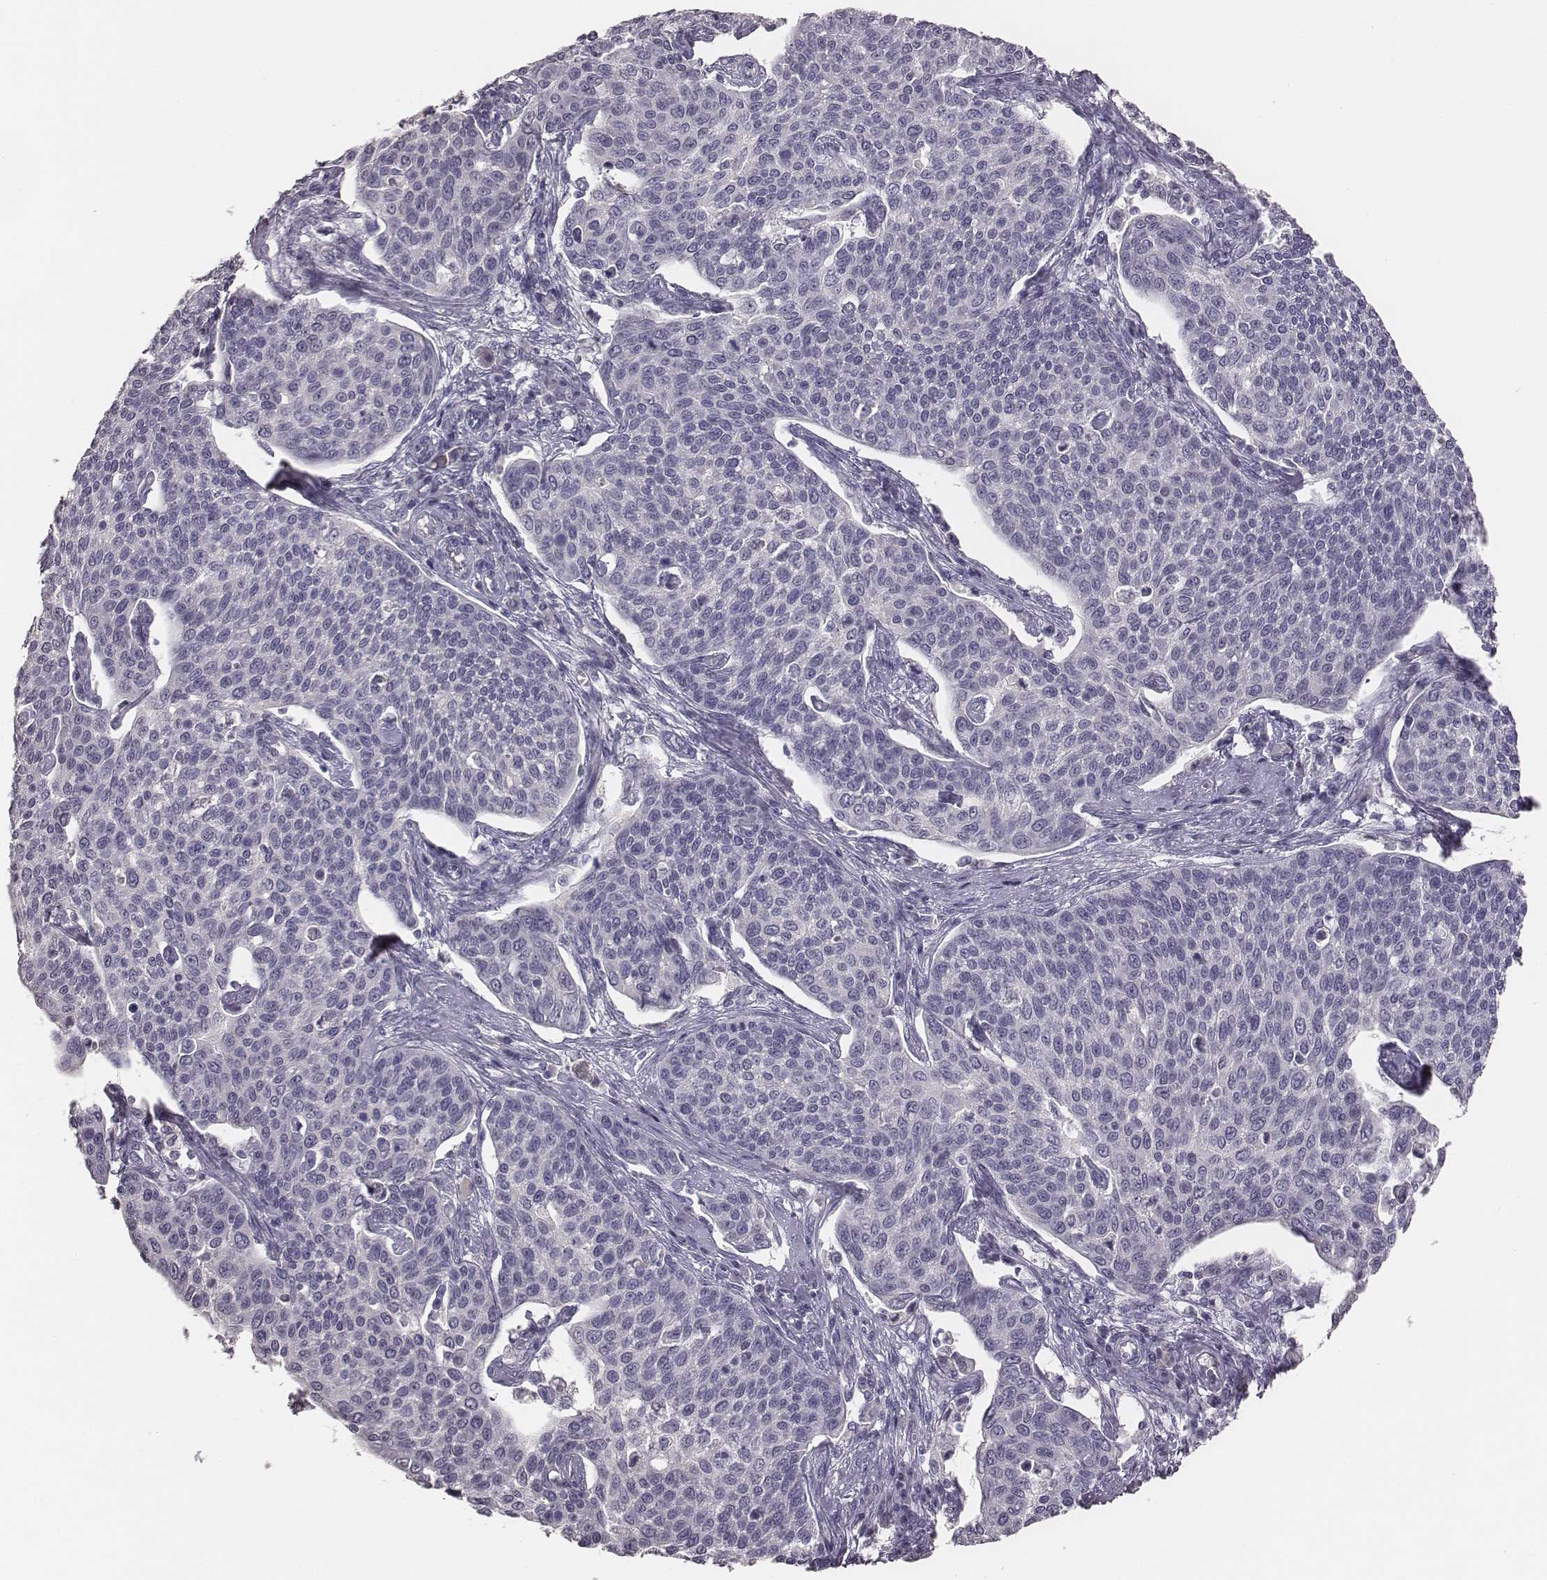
{"staining": {"intensity": "negative", "quantity": "none", "location": "none"}, "tissue": "cervical cancer", "cell_type": "Tumor cells", "image_type": "cancer", "snomed": [{"axis": "morphology", "description": "Squamous cell carcinoma, NOS"}, {"axis": "topography", "description": "Cervix"}], "caption": "The photomicrograph shows no significant staining in tumor cells of cervical squamous cell carcinoma.", "gene": "MYH6", "patient": {"sex": "female", "age": 34}}